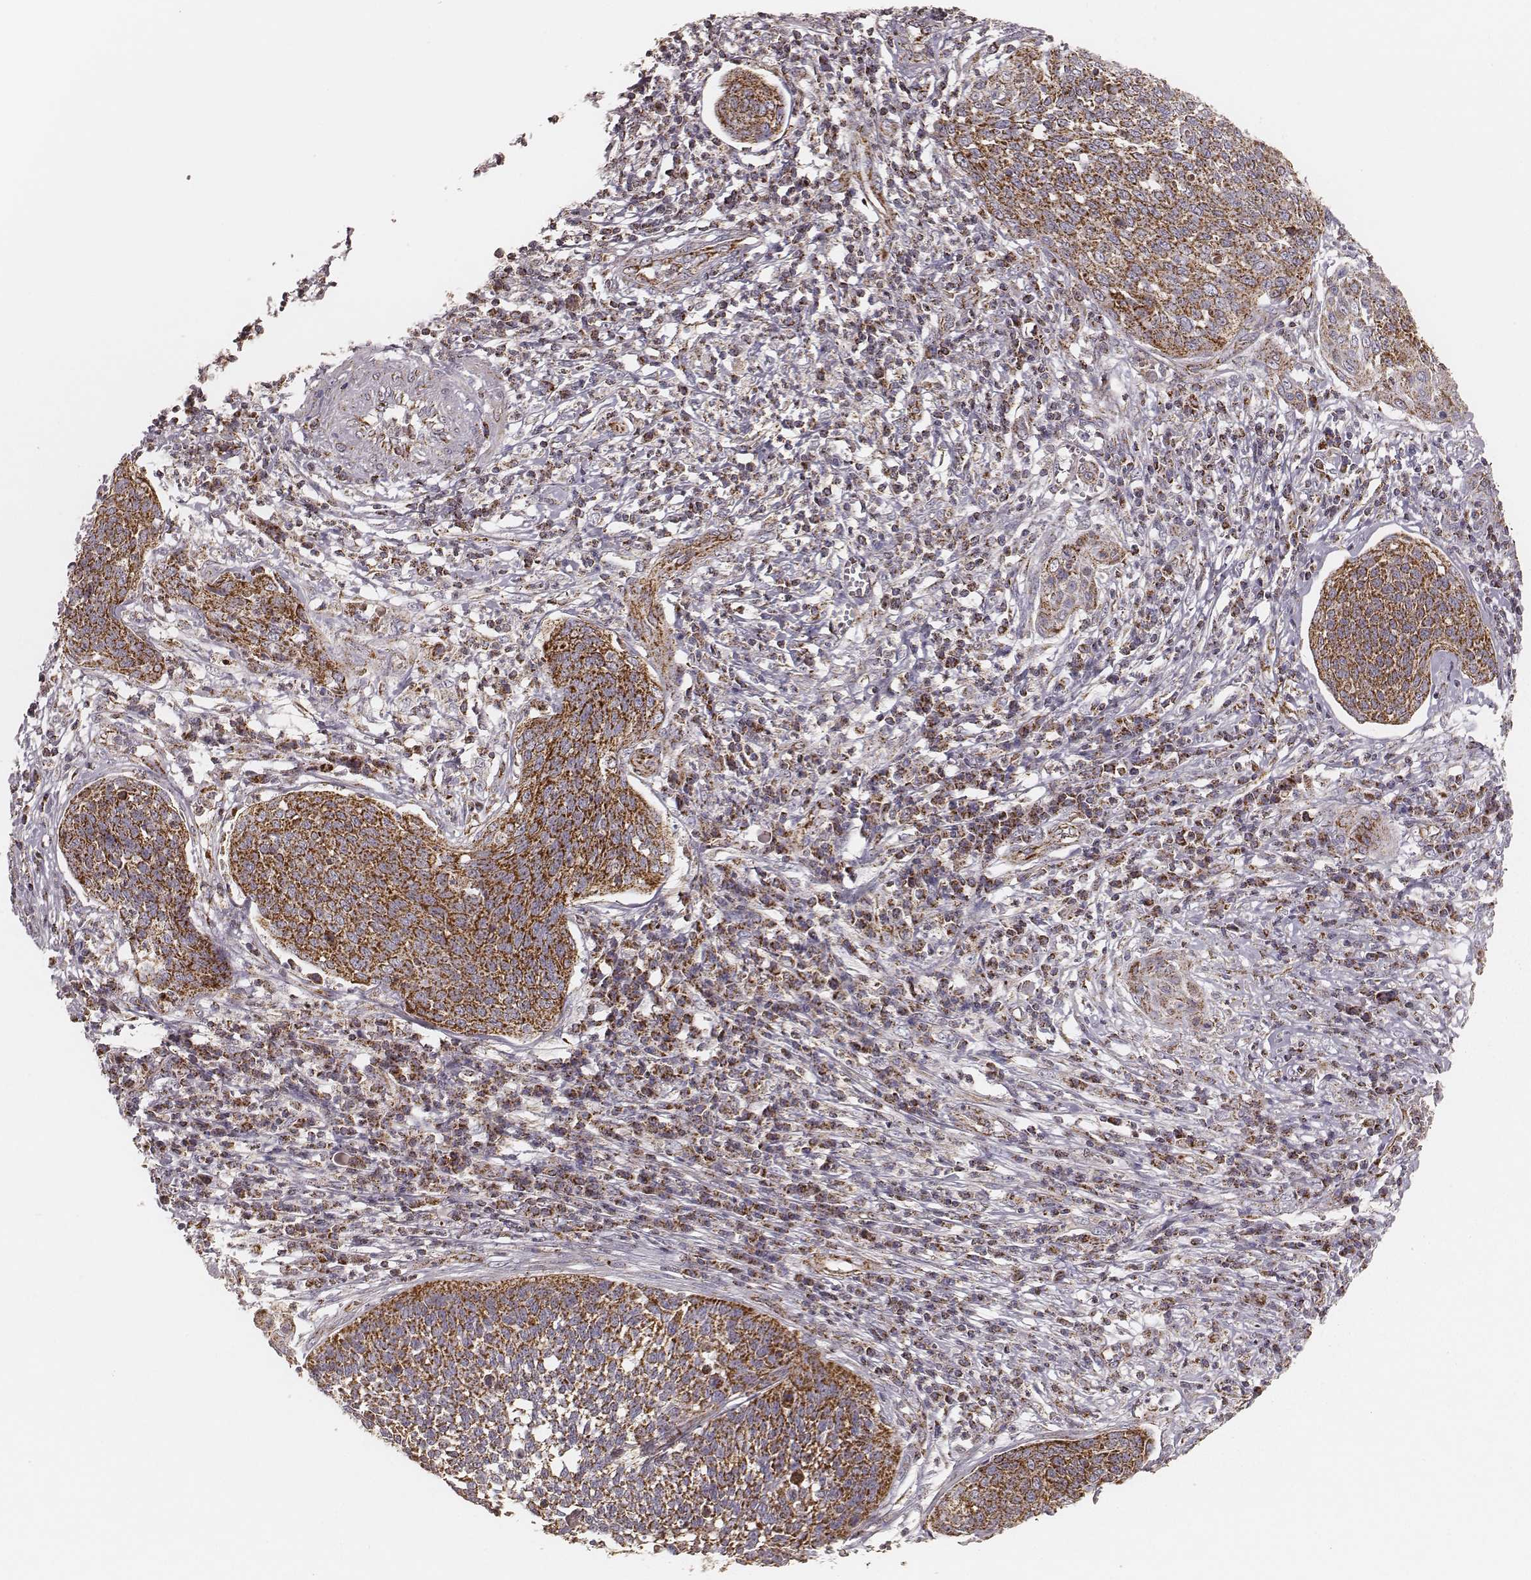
{"staining": {"intensity": "strong", "quantity": ">75%", "location": "cytoplasmic/membranous"}, "tissue": "cervical cancer", "cell_type": "Tumor cells", "image_type": "cancer", "snomed": [{"axis": "morphology", "description": "Squamous cell carcinoma, NOS"}, {"axis": "topography", "description": "Cervix"}], "caption": "Immunohistochemistry (IHC) (DAB (3,3'-diaminobenzidine)) staining of squamous cell carcinoma (cervical) displays strong cytoplasmic/membranous protein expression in approximately >75% of tumor cells. The protein is shown in brown color, while the nuclei are stained blue.", "gene": "CS", "patient": {"sex": "female", "age": 34}}